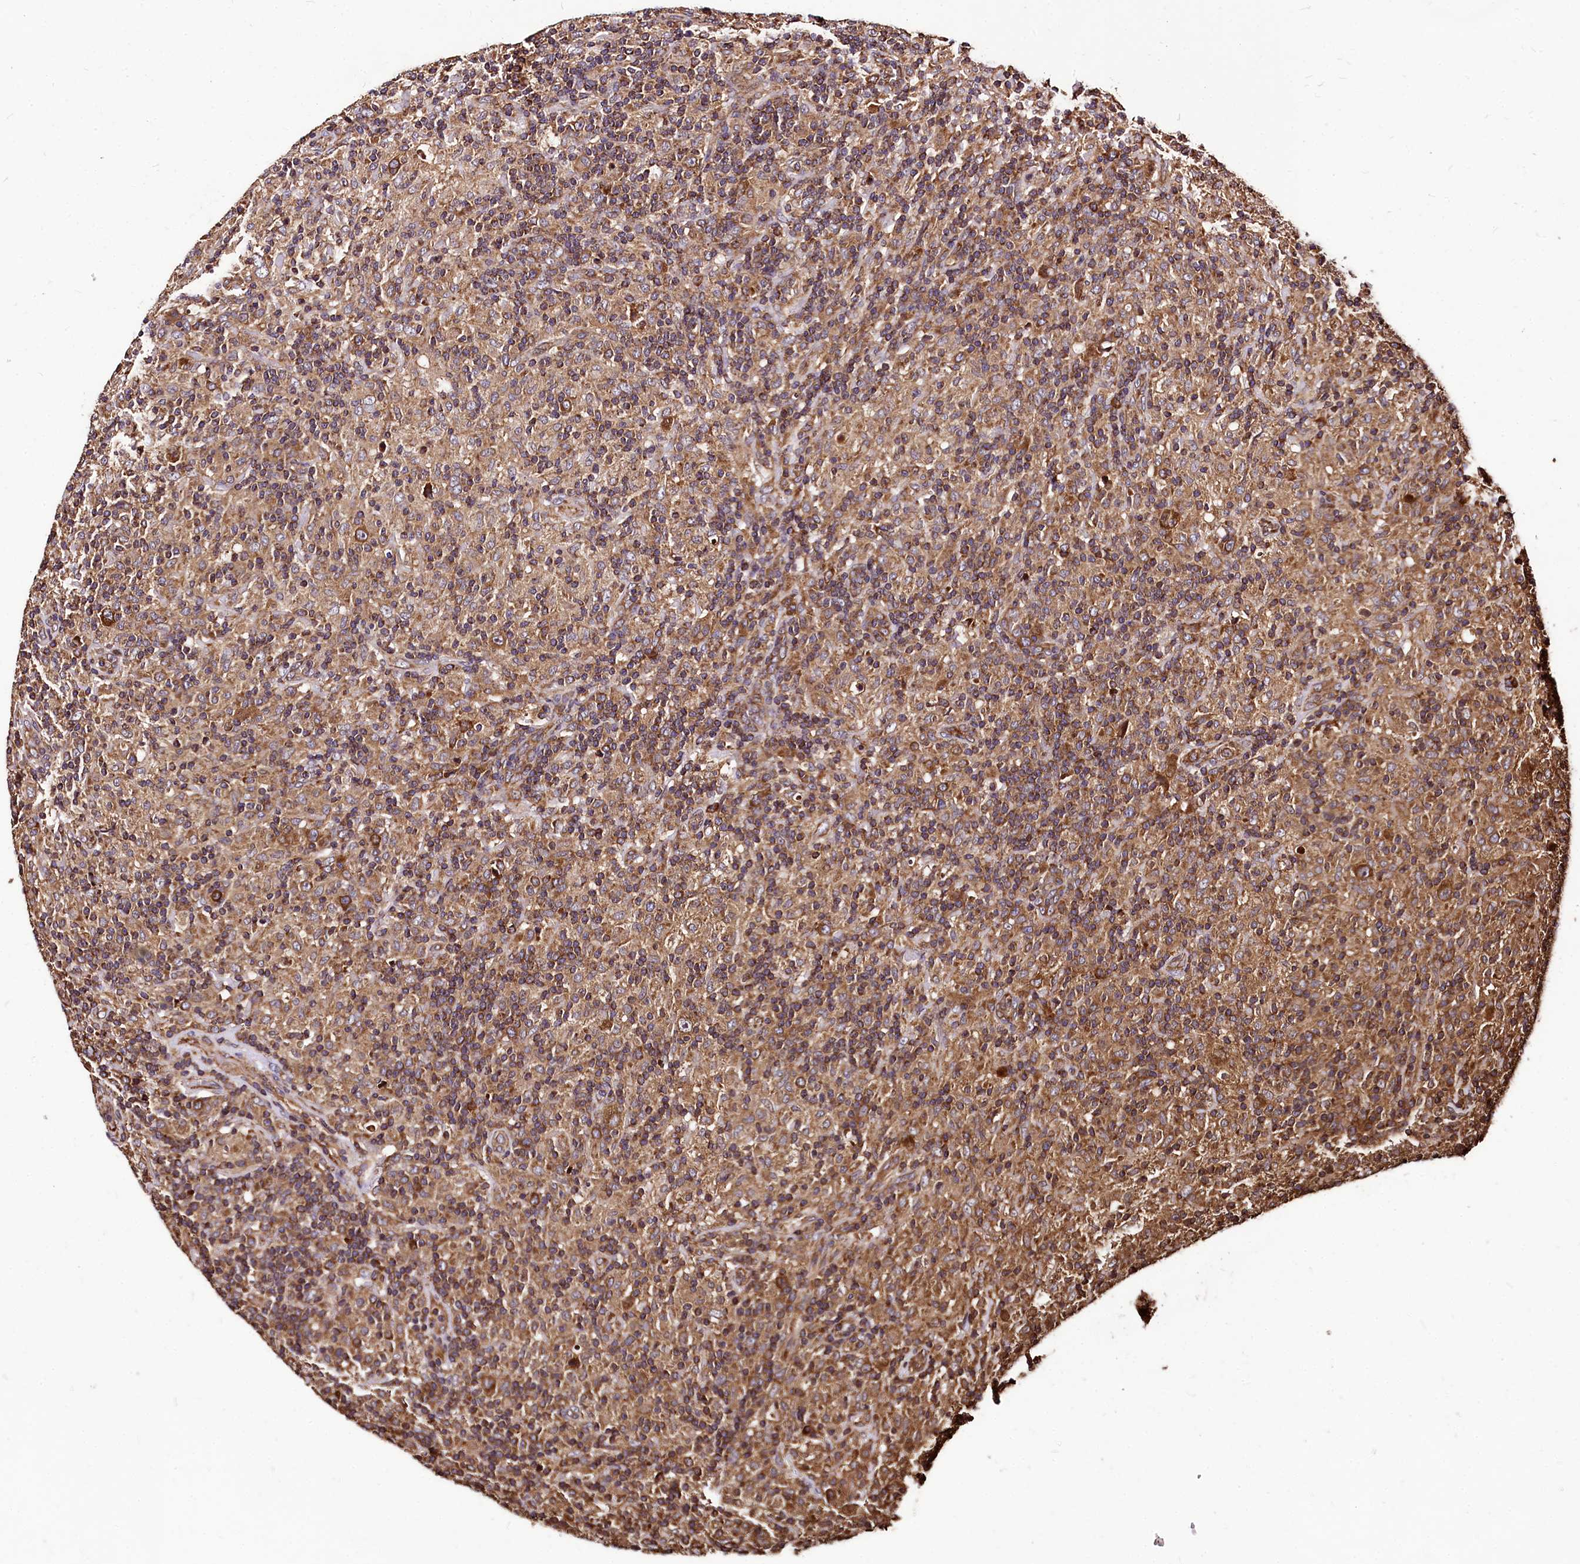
{"staining": {"intensity": "moderate", "quantity": ">75%", "location": "cytoplasmic/membranous"}, "tissue": "lymphoma", "cell_type": "Tumor cells", "image_type": "cancer", "snomed": [{"axis": "morphology", "description": "Hodgkin's disease, NOS"}, {"axis": "topography", "description": "Lymph node"}], "caption": "Lymphoma stained with a protein marker demonstrates moderate staining in tumor cells.", "gene": "LRSAM1", "patient": {"sex": "male", "age": 70}}